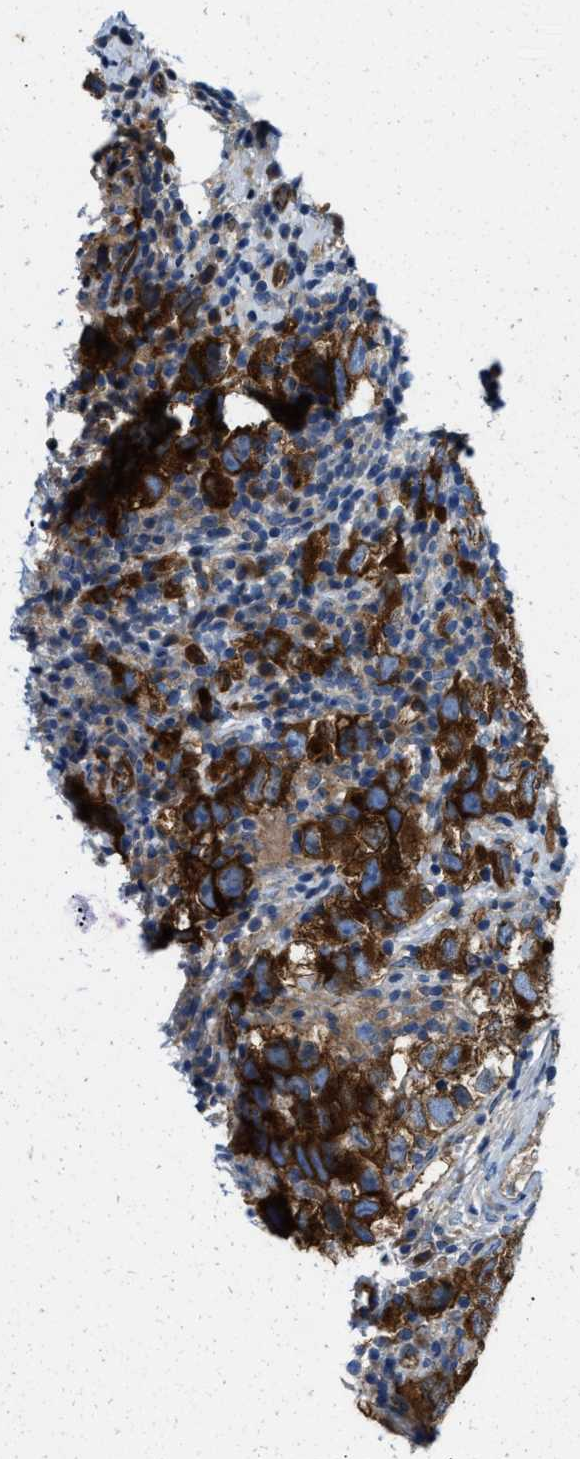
{"staining": {"intensity": "strong", "quantity": ">75%", "location": "cytoplasmic/membranous"}, "tissue": "testis cancer", "cell_type": "Tumor cells", "image_type": "cancer", "snomed": [{"axis": "morphology", "description": "Carcinoma, Embryonal, NOS"}, {"axis": "topography", "description": "Testis"}], "caption": "Immunohistochemistry staining of testis cancer, which exhibits high levels of strong cytoplasmic/membranous staining in about >75% of tumor cells indicating strong cytoplasmic/membranous protein expression. The staining was performed using DAB (brown) for protein detection and nuclei were counterstained in hematoxylin (blue).", "gene": "ERC1", "patient": {"sex": "male", "age": 21}}